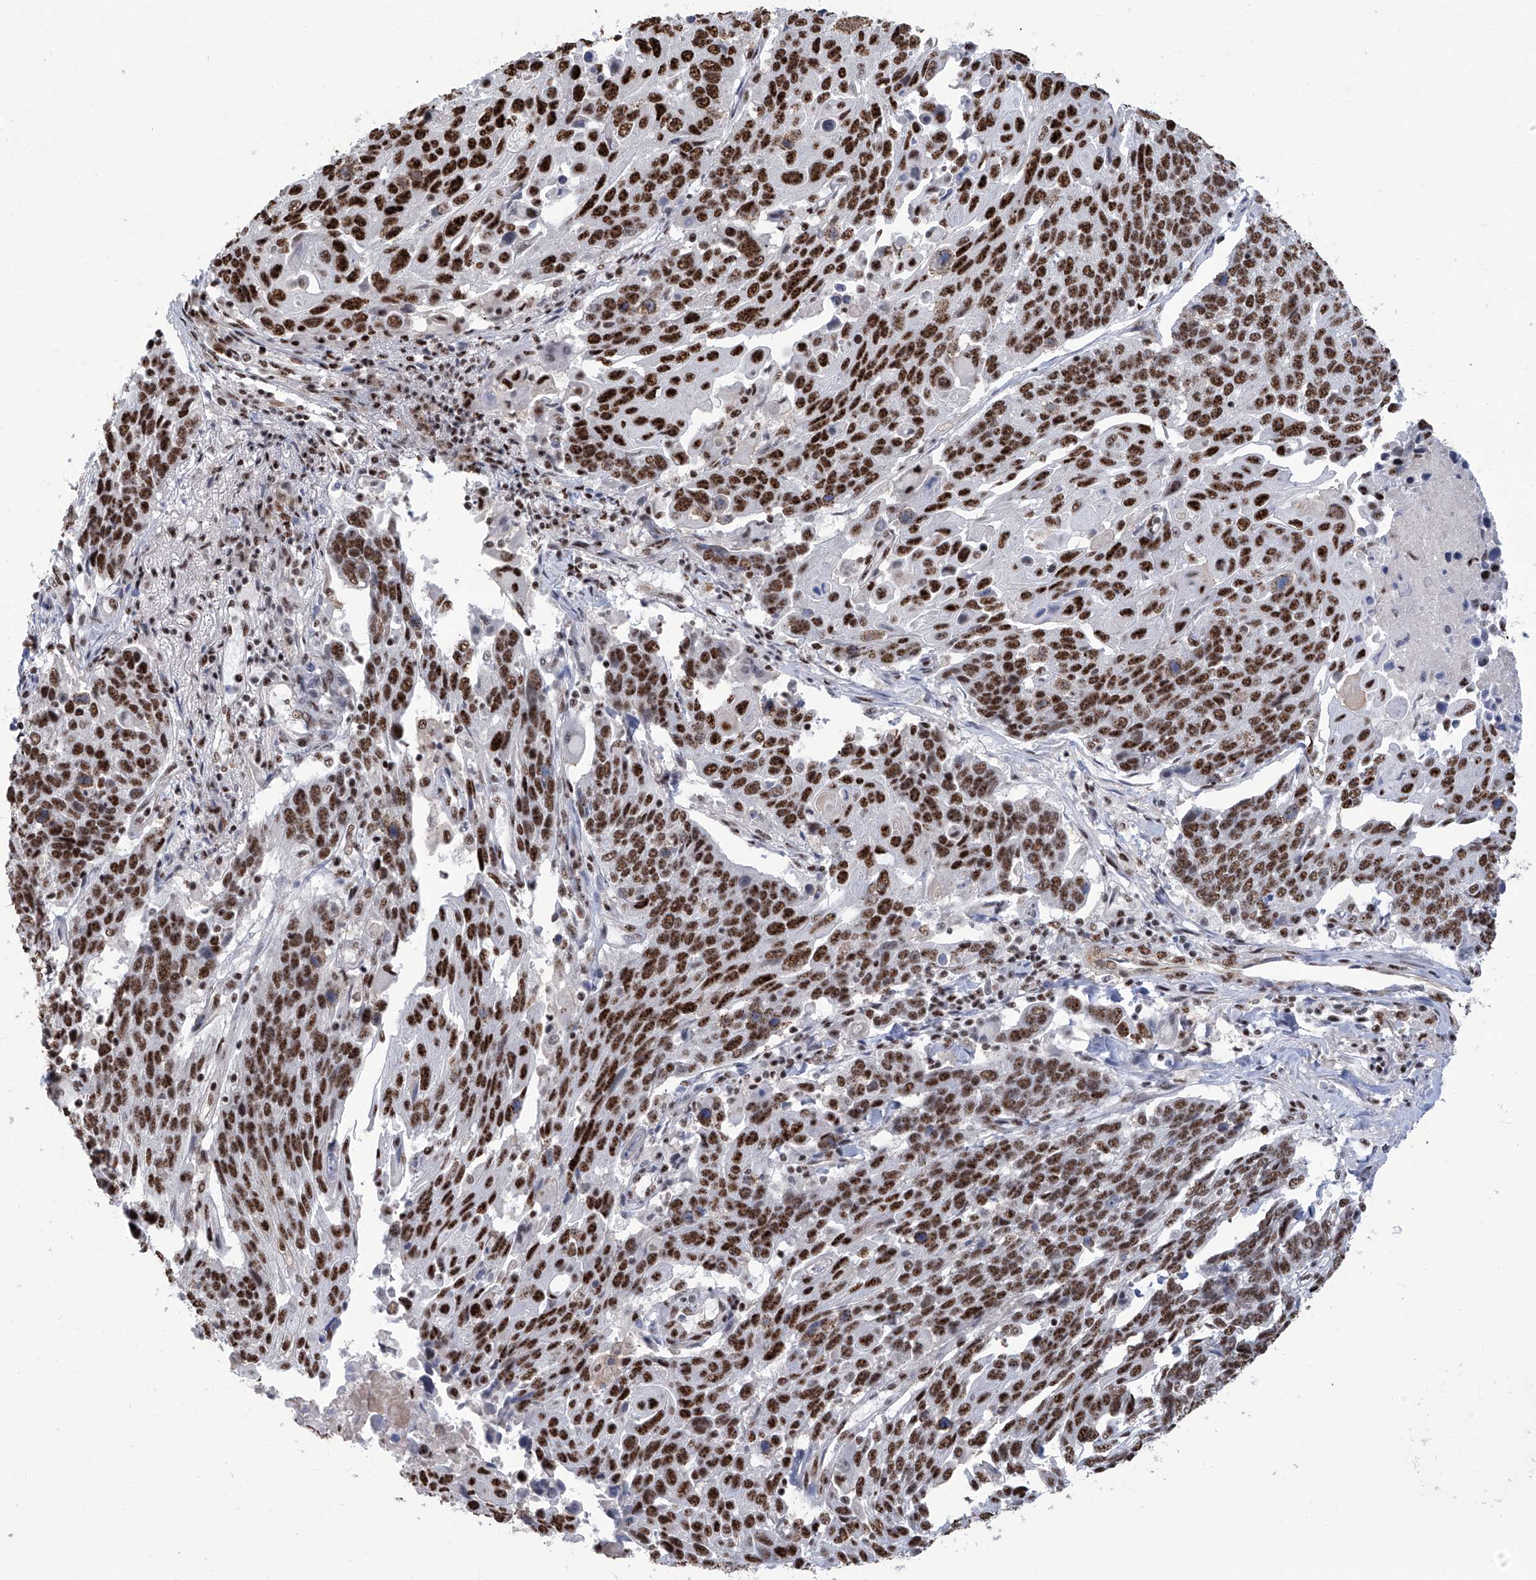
{"staining": {"intensity": "strong", "quantity": ">75%", "location": "nuclear"}, "tissue": "lung cancer", "cell_type": "Tumor cells", "image_type": "cancer", "snomed": [{"axis": "morphology", "description": "Squamous cell carcinoma, NOS"}, {"axis": "topography", "description": "Lung"}], "caption": "Approximately >75% of tumor cells in lung squamous cell carcinoma display strong nuclear protein positivity as visualized by brown immunohistochemical staining.", "gene": "FBXL4", "patient": {"sex": "male", "age": 66}}